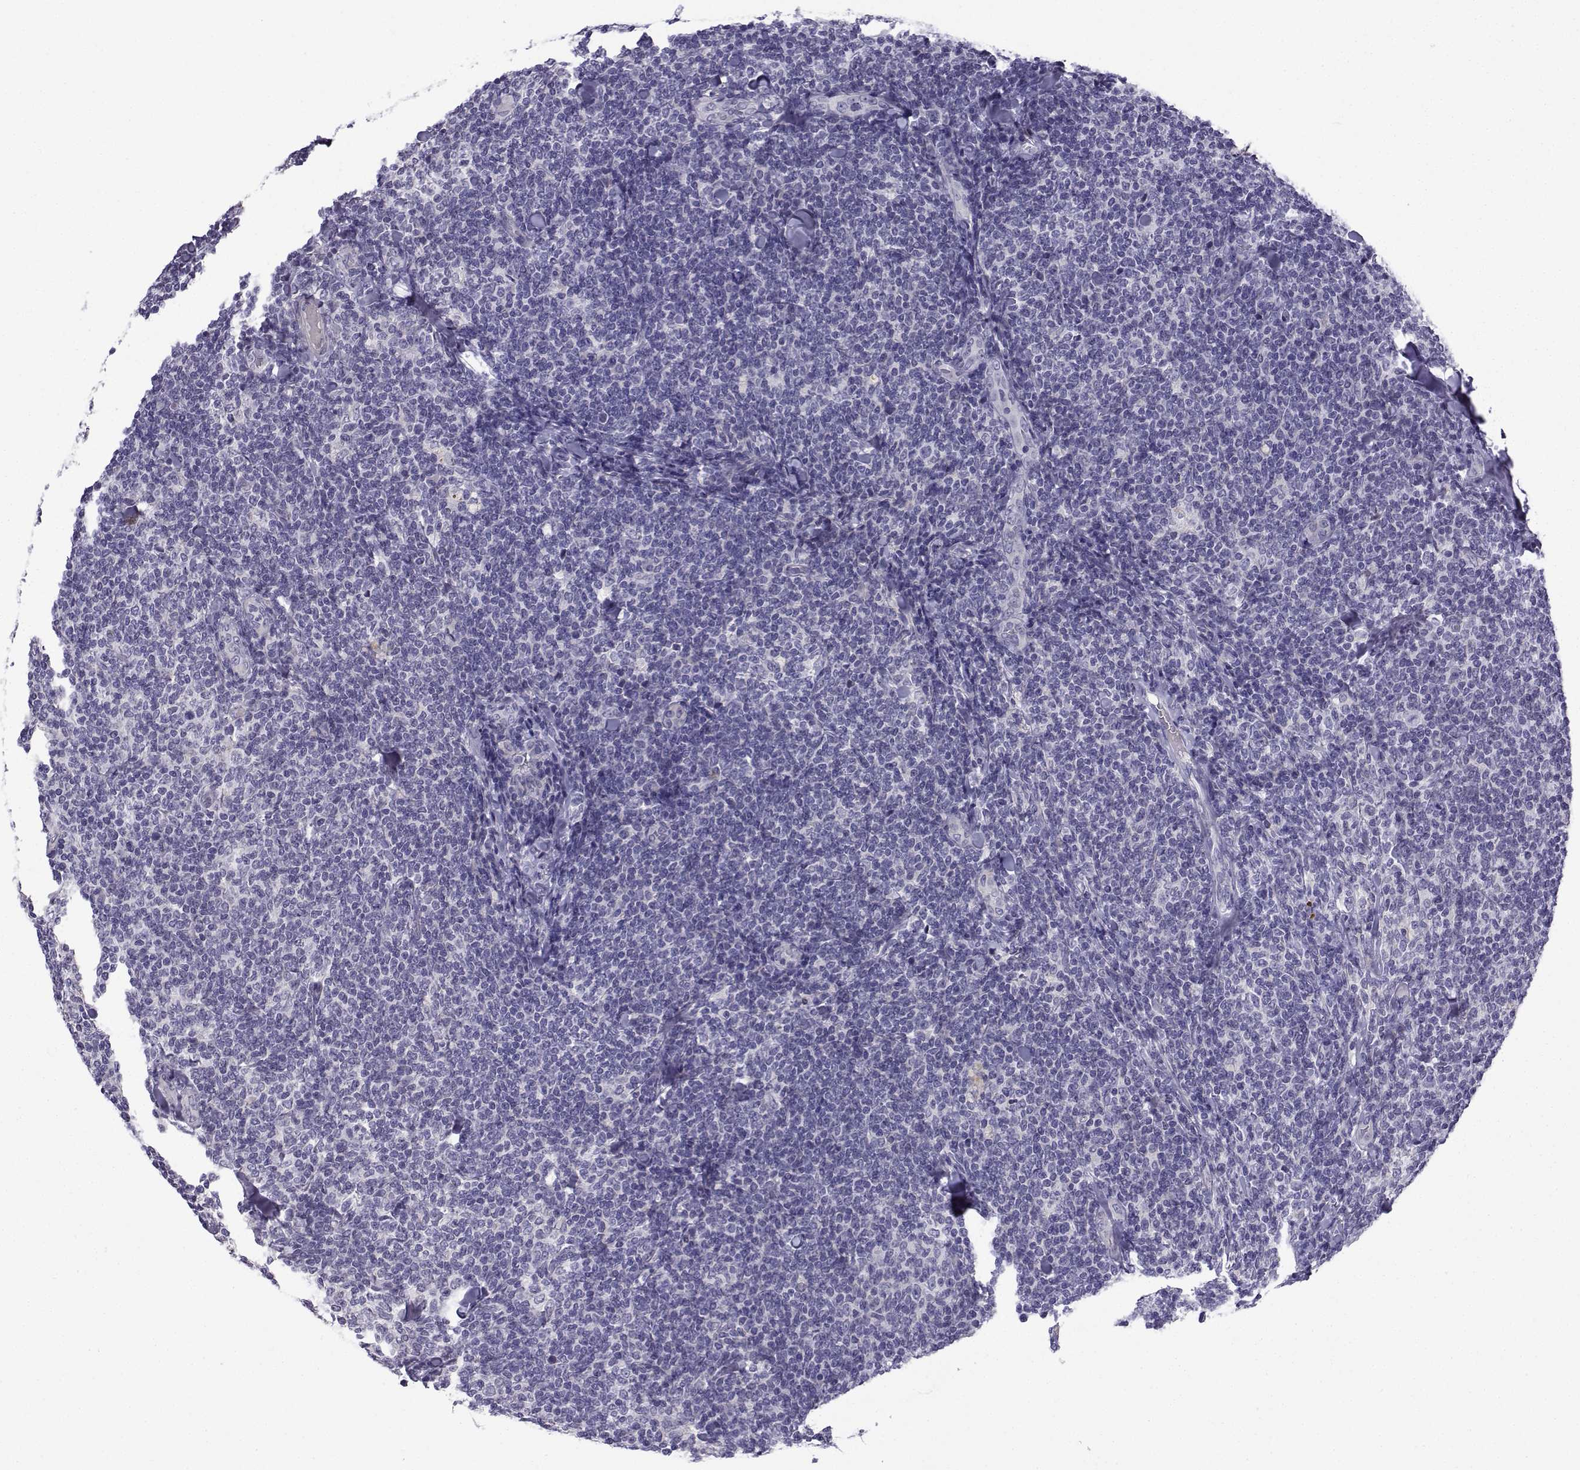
{"staining": {"intensity": "negative", "quantity": "none", "location": "none"}, "tissue": "lymphoma", "cell_type": "Tumor cells", "image_type": "cancer", "snomed": [{"axis": "morphology", "description": "Malignant lymphoma, non-Hodgkin's type, Low grade"}, {"axis": "topography", "description": "Lymph node"}], "caption": "Tumor cells are negative for brown protein staining in lymphoma.", "gene": "SPACA7", "patient": {"sex": "female", "age": 56}}